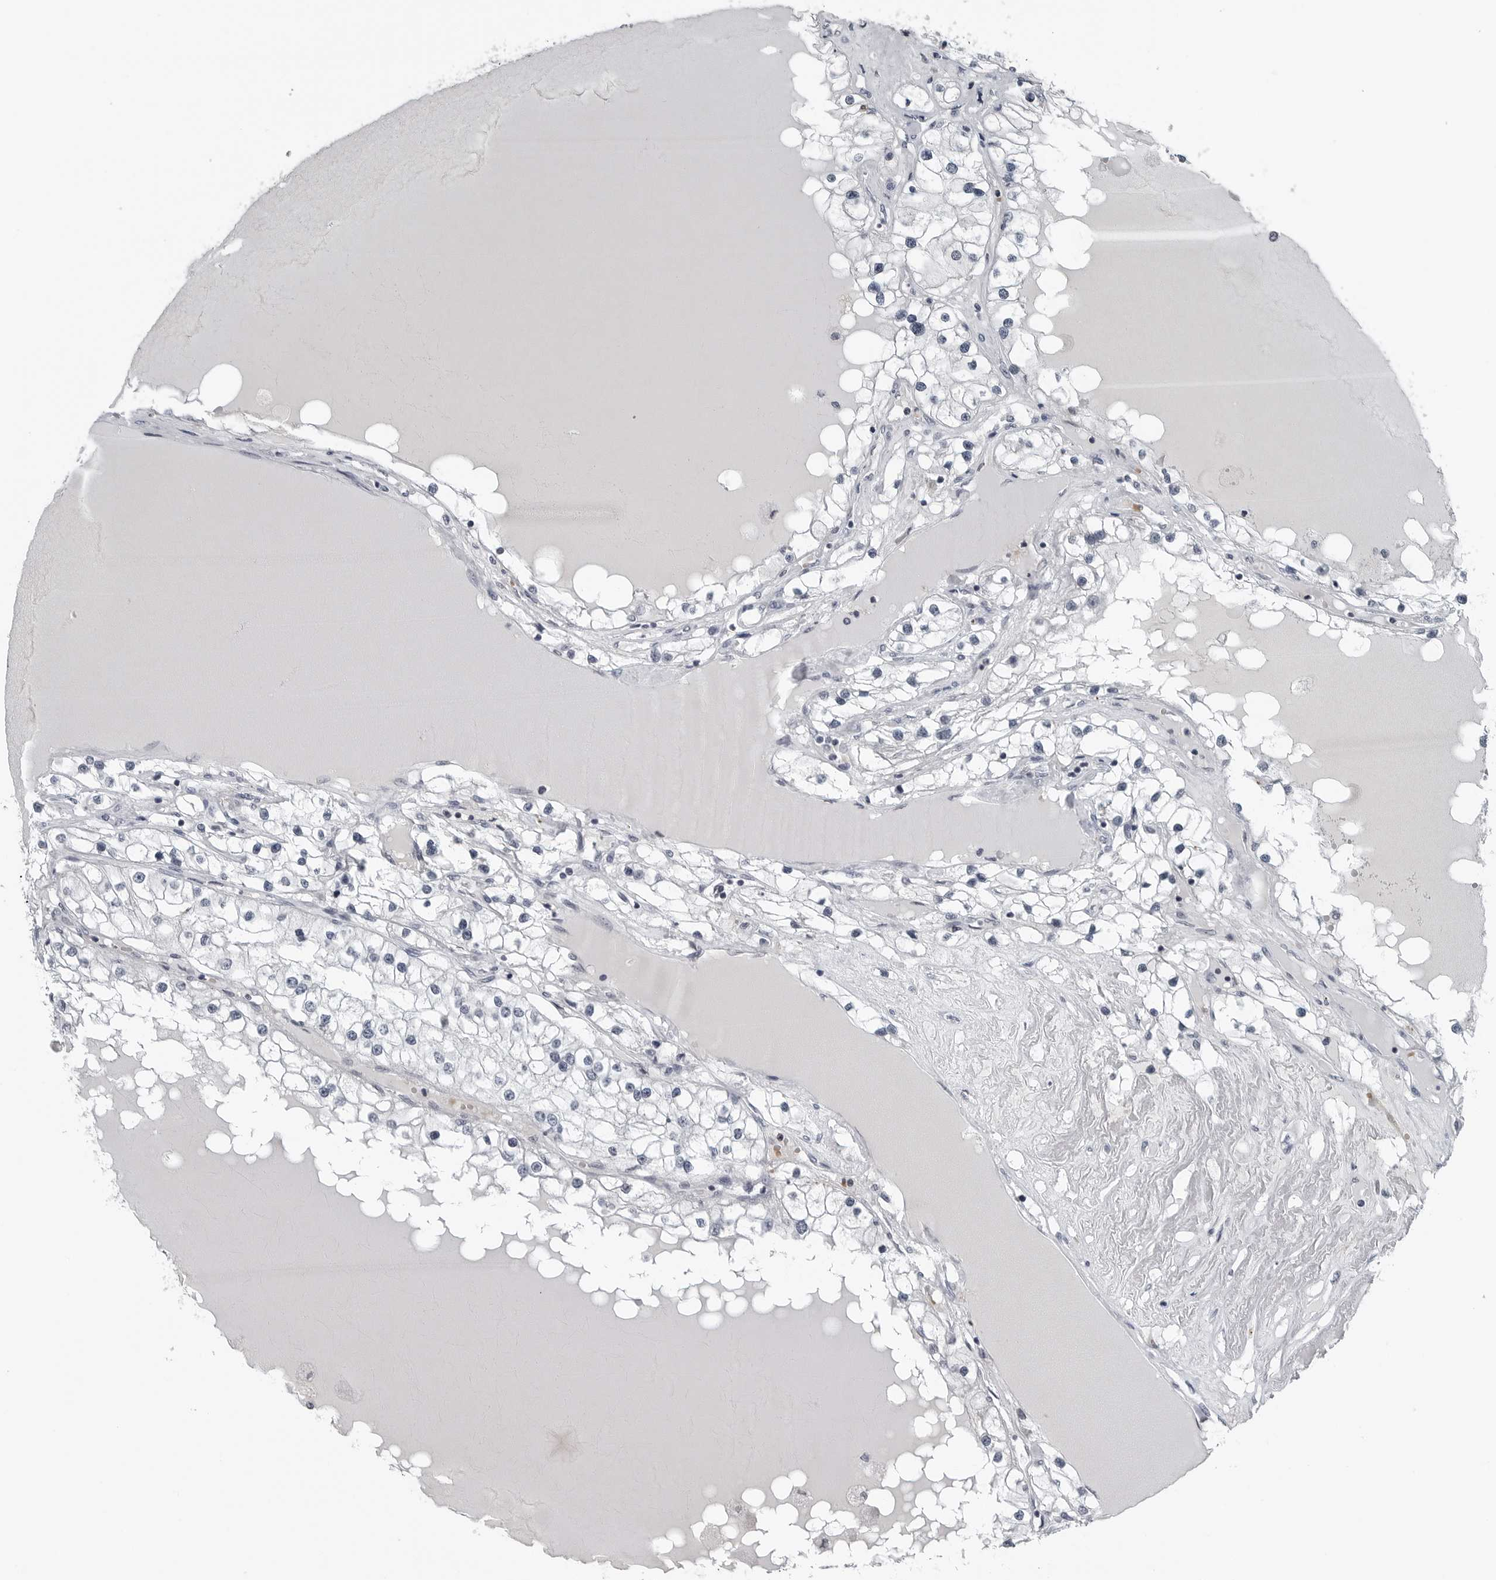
{"staining": {"intensity": "negative", "quantity": "none", "location": "none"}, "tissue": "renal cancer", "cell_type": "Tumor cells", "image_type": "cancer", "snomed": [{"axis": "morphology", "description": "Adenocarcinoma, NOS"}, {"axis": "topography", "description": "Kidney"}], "caption": "High magnification brightfield microscopy of renal cancer stained with DAB (3,3'-diaminobenzidine) (brown) and counterstained with hematoxylin (blue): tumor cells show no significant staining.", "gene": "SPINK1", "patient": {"sex": "male", "age": 68}}